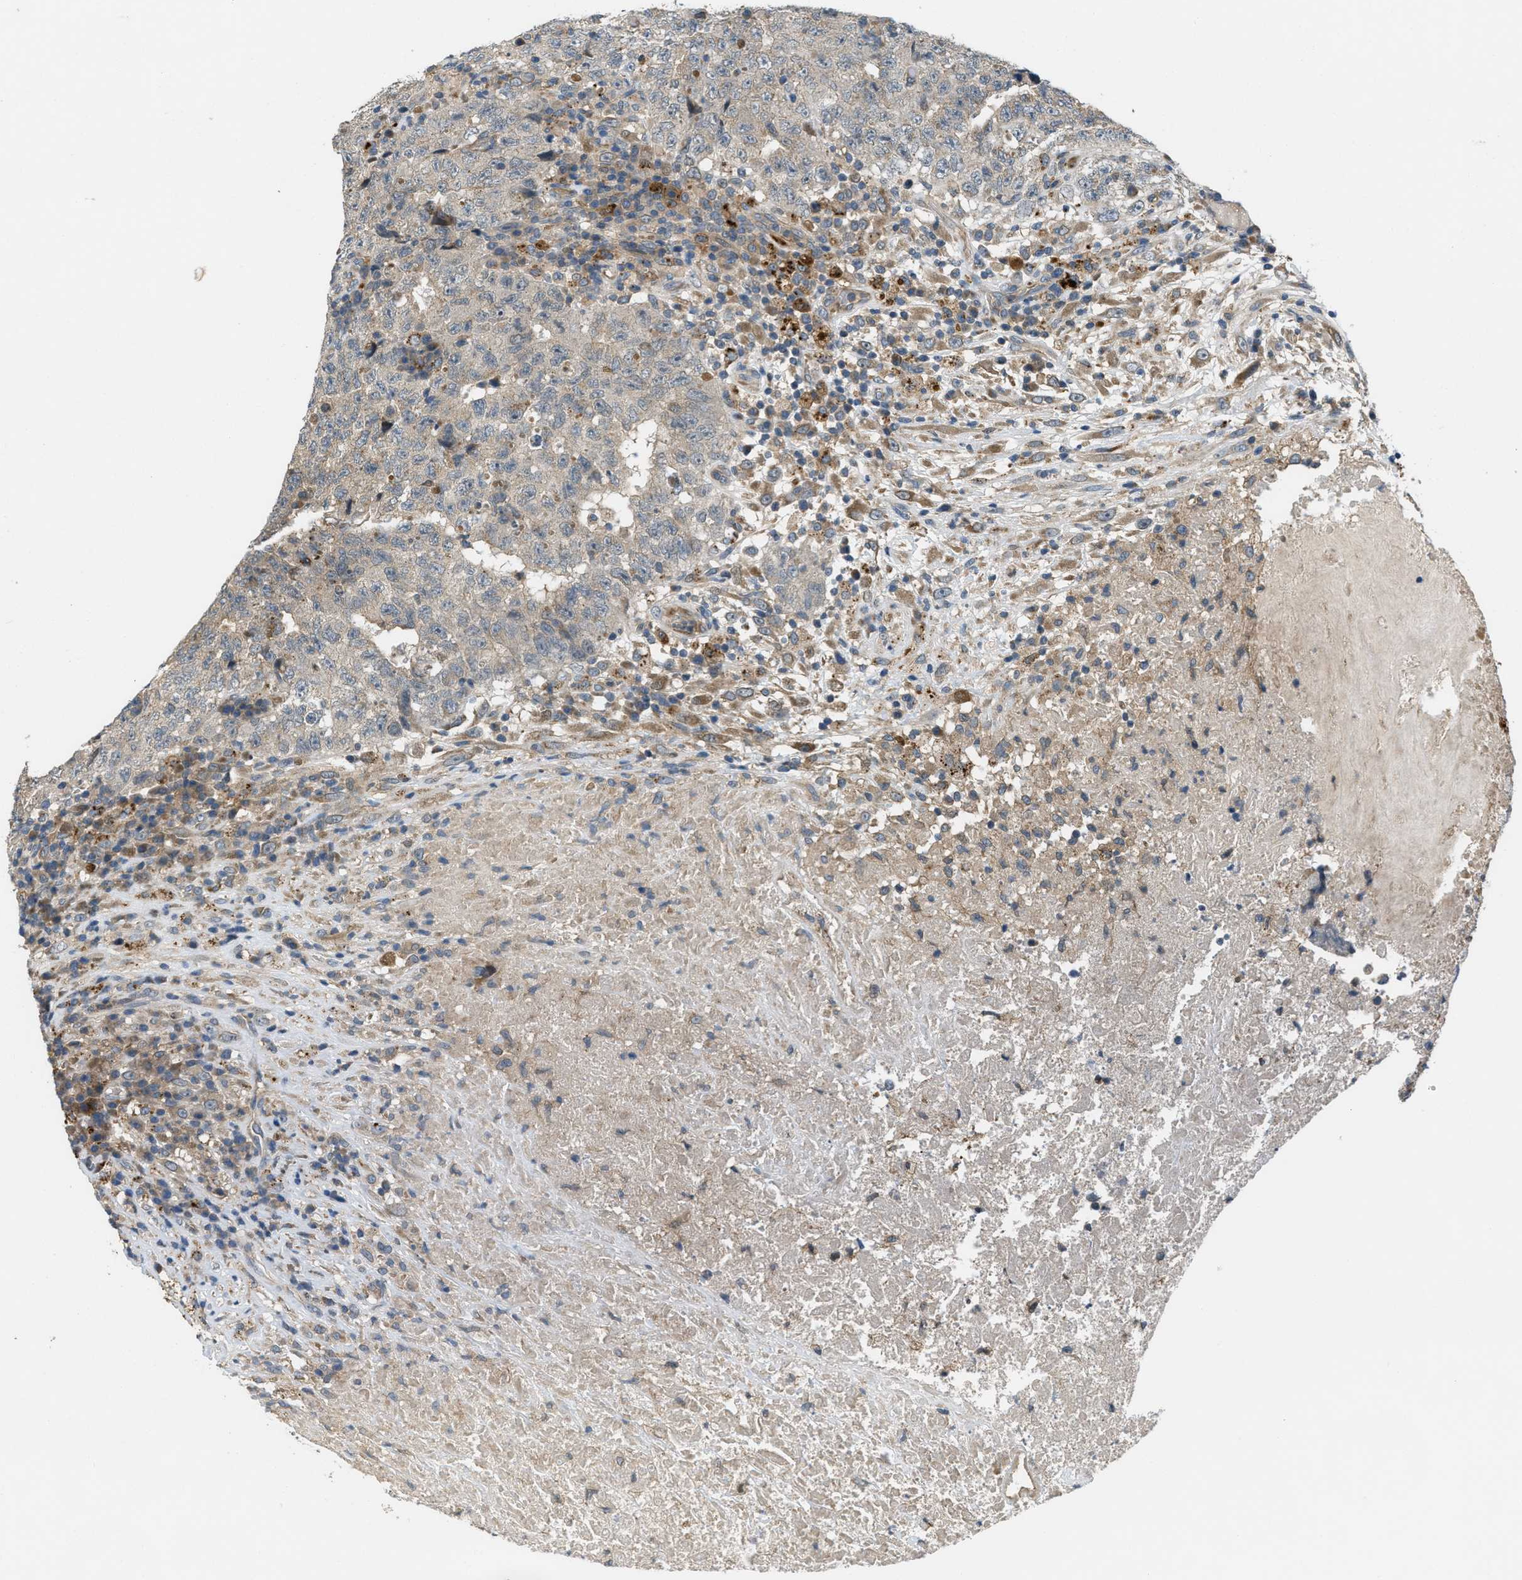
{"staining": {"intensity": "weak", "quantity": "25%-75%", "location": "cytoplasmic/membranous"}, "tissue": "testis cancer", "cell_type": "Tumor cells", "image_type": "cancer", "snomed": [{"axis": "morphology", "description": "Necrosis, NOS"}, {"axis": "morphology", "description": "Carcinoma, Embryonal, NOS"}, {"axis": "topography", "description": "Testis"}], "caption": "Human testis cancer stained for a protein (brown) shows weak cytoplasmic/membranous positive positivity in about 25%-75% of tumor cells.", "gene": "ADCY6", "patient": {"sex": "male", "age": 19}}